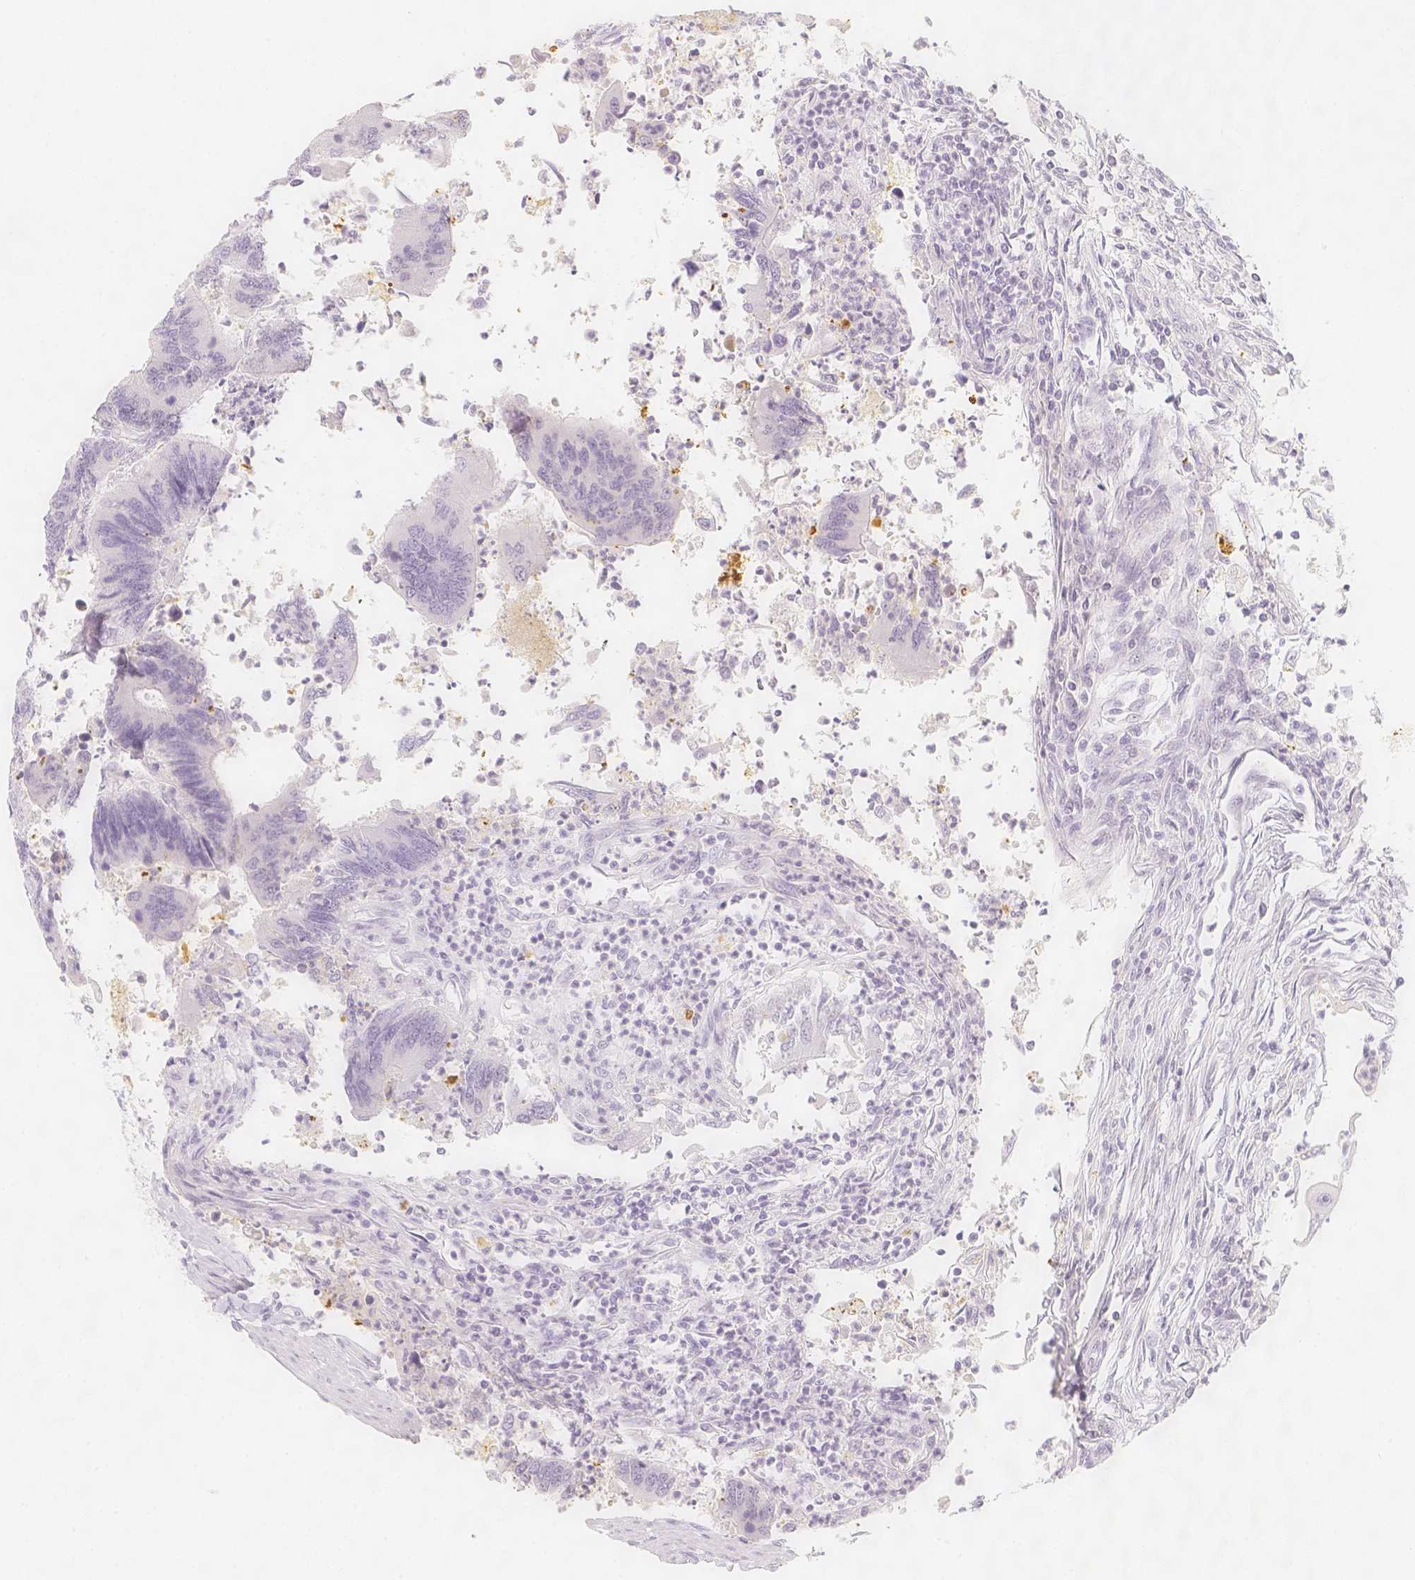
{"staining": {"intensity": "negative", "quantity": "none", "location": "none"}, "tissue": "colorectal cancer", "cell_type": "Tumor cells", "image_type": "cancer", "snomed": [{"axis": "morphology", "description": "Adenocarcinoma, NOS"}, {"axis": "topography", "description": "Colon"}], "caption": "A high-resolution histopathology image shows immunohistochemistry (IHC) staining of colorectal cancer (adenocarcinoma), which demonstrates no significant positivity in tumor cells. The staining is performed using DAB (3,3'-diaminobenzidine) brown chromogen with nuclei counter-stained in using hematoxylin.", "gene": "SLC18A1", "patient": {"sex": "female", "age": 67}}